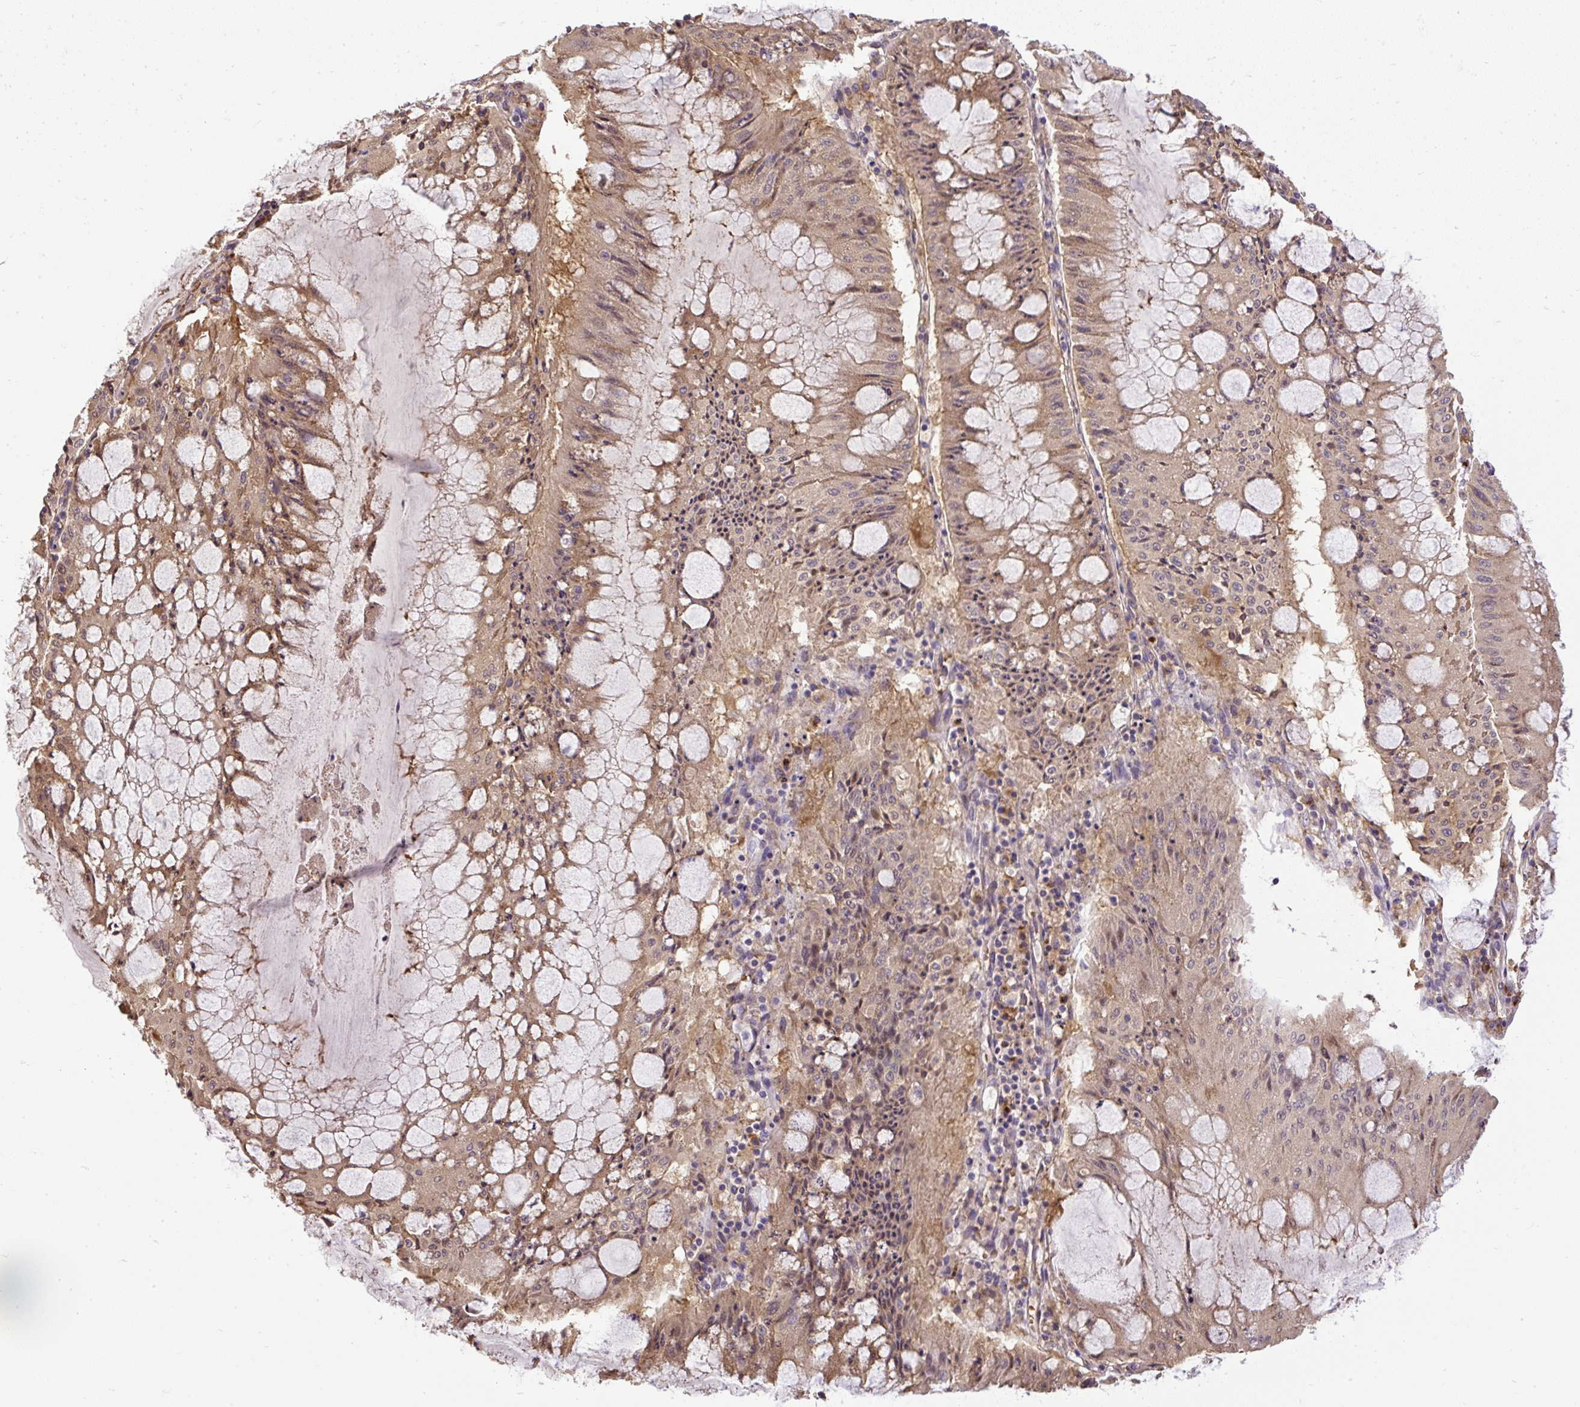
{"staining": {"intensity": "weak", "quantity": ">75%", "location": "cytoplasmic/membranous"}, "tissue": "pancreatic cancer", "cell_type": "Tumor cells", "image_type": "cancer", "snomed": [{"axis": "morphology", "description": "Adenocarcinoma, NOS"}, {"axis": "topography", "description": "Pancreas"}], "caption": "Protein expression analysis of pancreatic cancer exhibits weak cytoplasmic/membranous expression in approximately >75% of tumor cells.", "gene": "SMC4", "patient": {"sex": "female", "age": 50}}